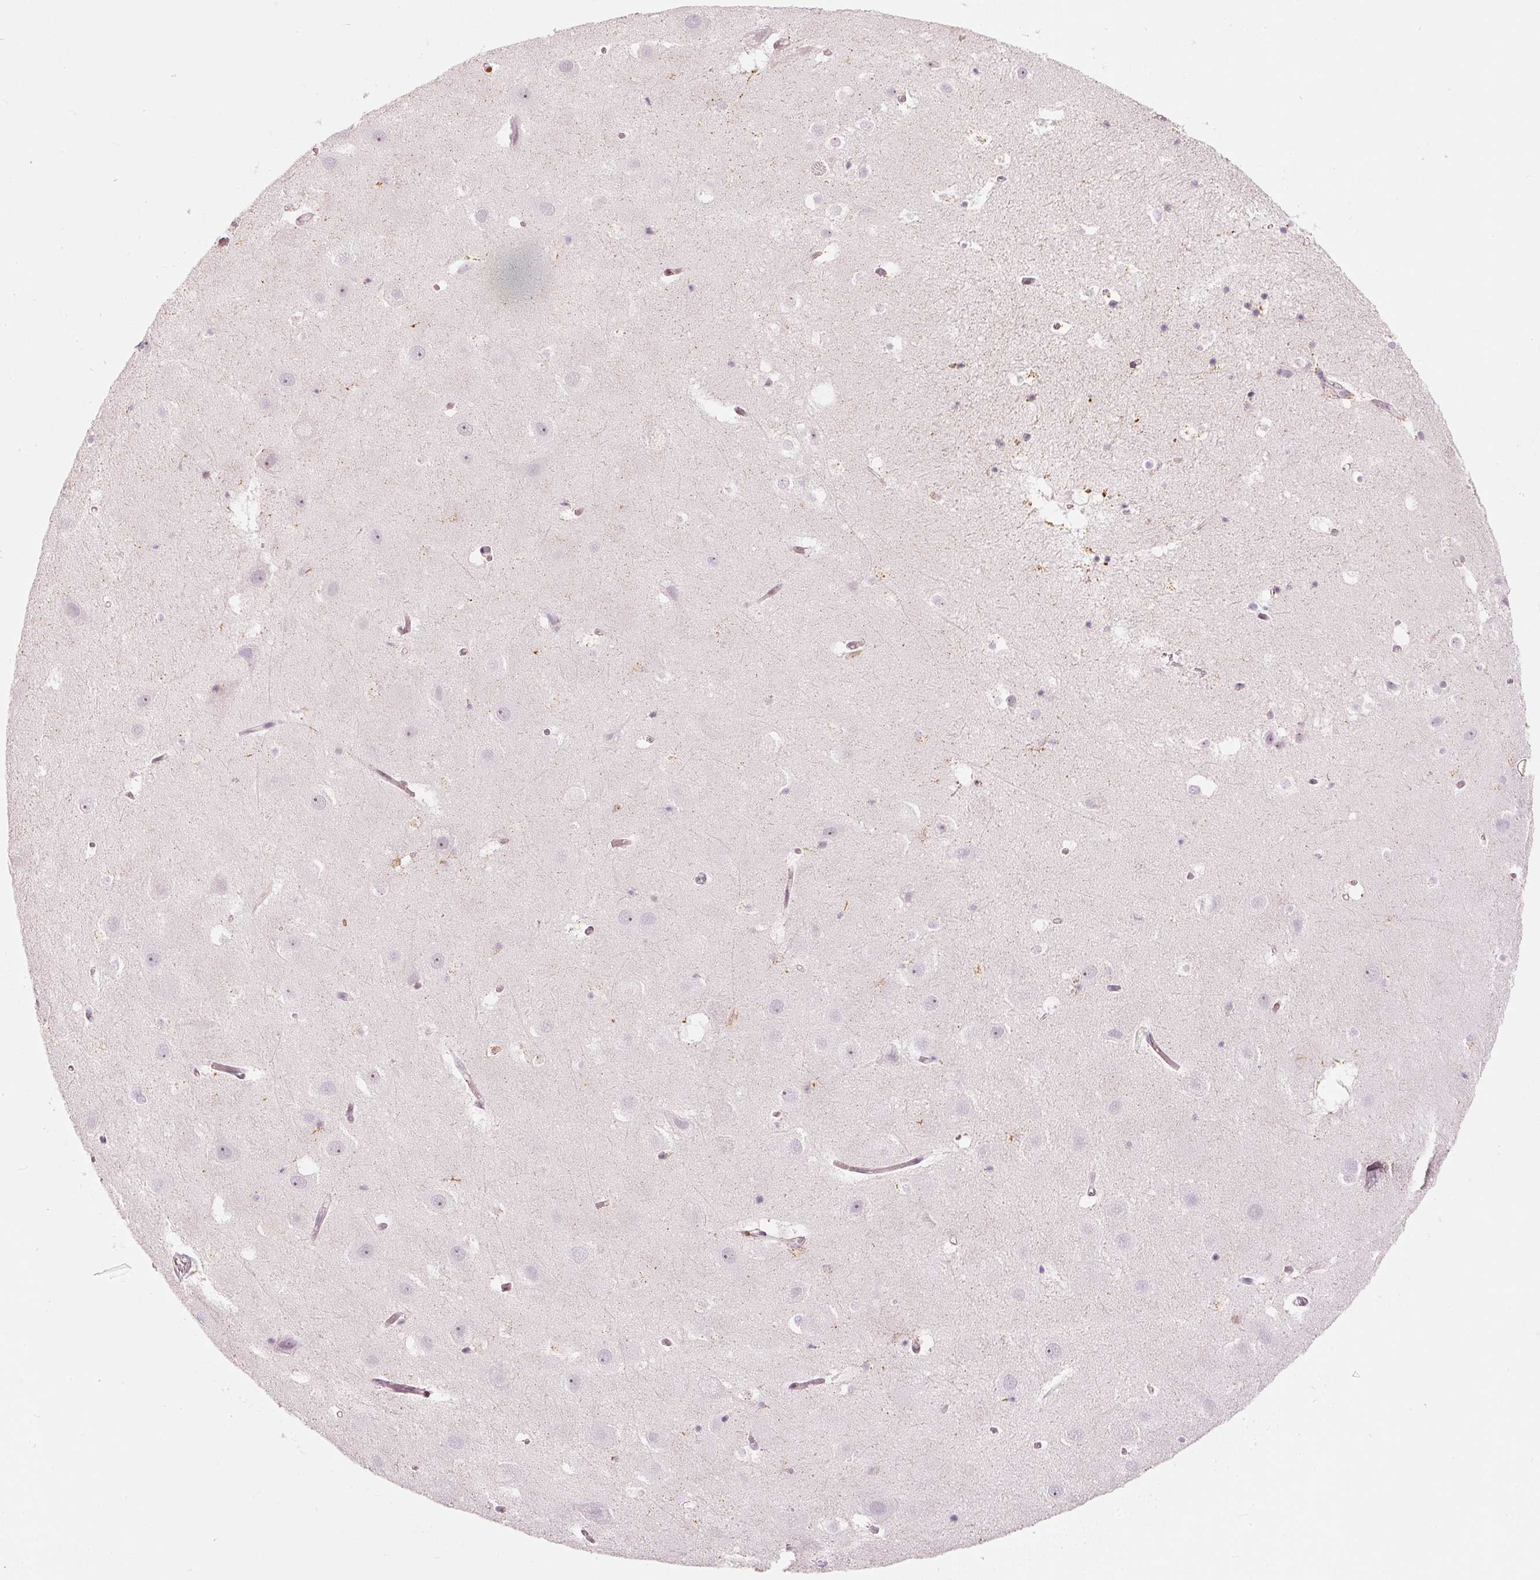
{"staining": {"intensity": "negative", "quantity": "none", "location": "none"}, "tissue": "hippocampus", "cell_type": "Glial cells", "image_type": "normal", "snomed": [{"axis": "morphology", "description": "Normal tissue, NOS"}, {"axis": "topography", "description": "Hippocampus"}], "caption": "DAB (3,3'-diaminobenzidine) immunohistochemical staining of benign human hippocampus exhibits no significant expression in glial cells. The staining was performed using DAB (3,3'-diaminobenzidine) to visualize the protein expression in brown, while the nuclei were stained in blue with hematoxylin (Magnification: 20x).", "gene": "RNF39", "patient": {"sex": "female", "age": 52}}